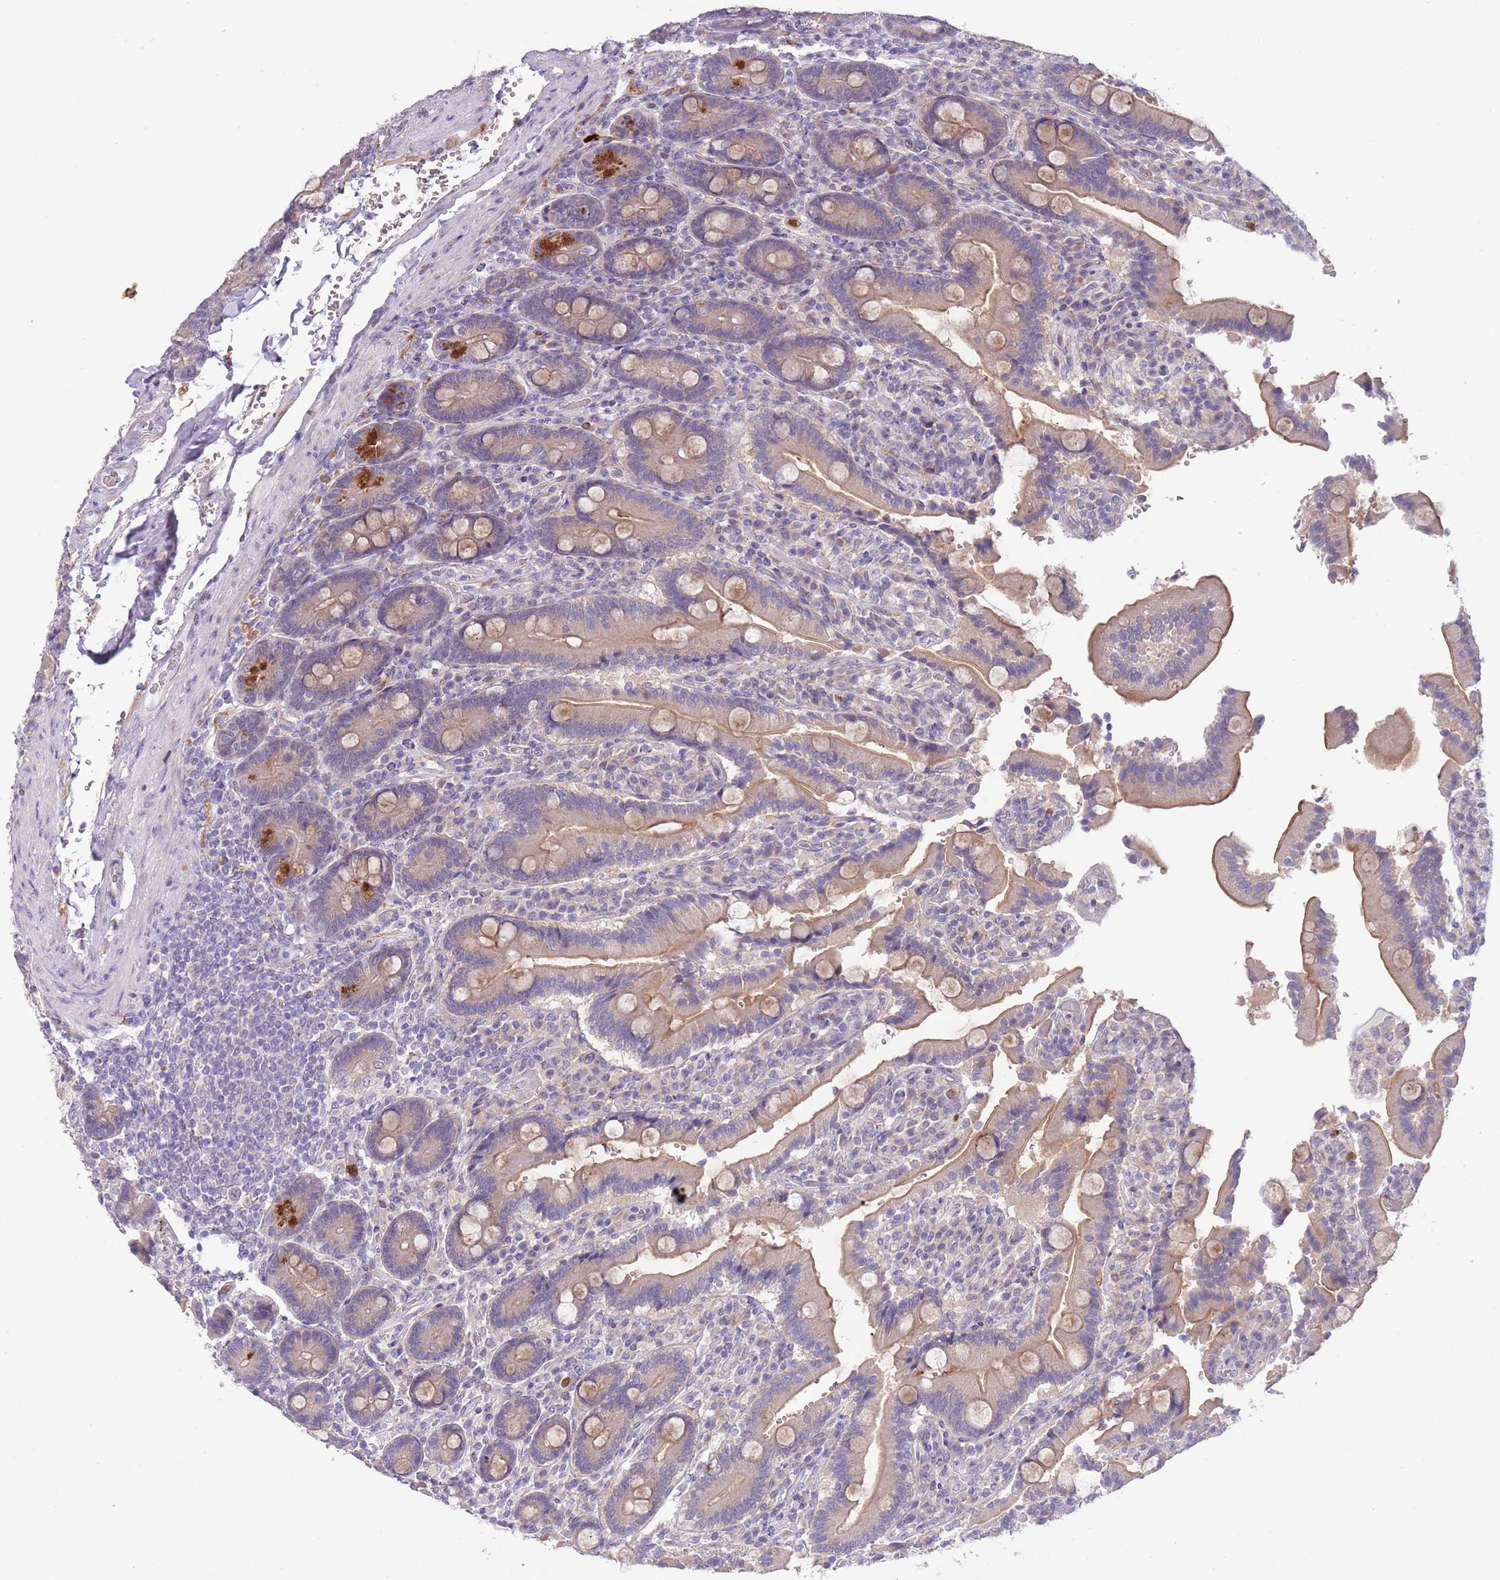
{"staining": {"intensity": "strong", "quantity": "<25%", "location": "cytoplasmic/membranous"}, "tissue": "duodenum", "cell_type": "Glandular cells", "image_type": "normal", "snomed": [{"axis": "morphology", "description": "Normal tissue, NOS"}, {"axis": "topography", "description": "Duodenum"}], "caption": "This photomicrograph displays immunohistochemistry (IHC) staining of unremarkable duodenum, with medium strong cytoplasmic/membranous expression in about <25% of glandular cells.", "gene": "ZFP2", "patient": {"sex": "female", "age": 62}}